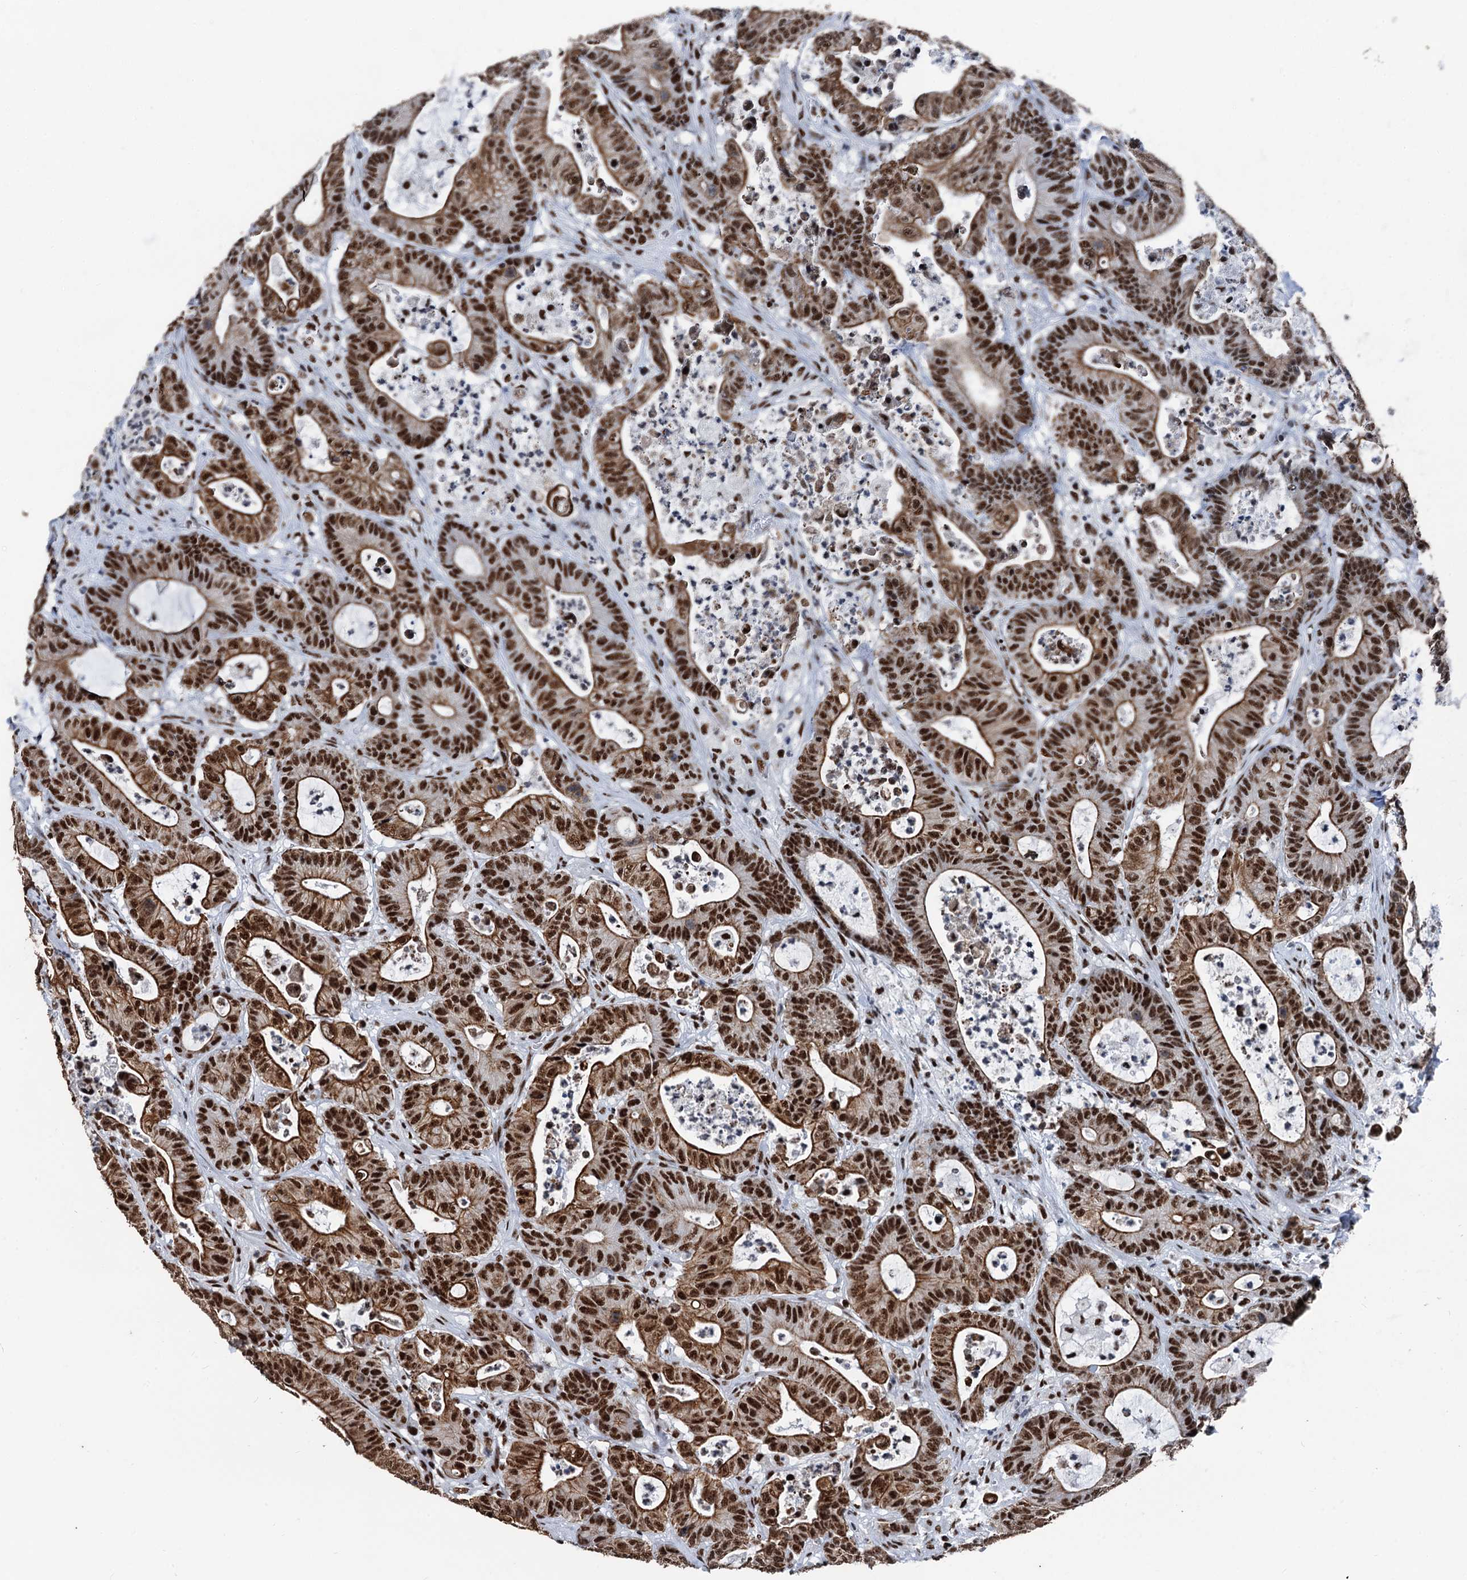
{"staining": {"intensity": "strong", "quantity": ">75%", "location": "nuclear"}, "tissue": "colorectal cancer", "cell_type": "Tumor cells", "image_type": "cancer", "snomed": [{"axis": "morphology", "description": "Adenocarcinoma, NOS"}, {"axis": "topography", "description": "Colon"}], "caption": "The micrograph displays immunohistochemical staining of colorectal adenocarcinoma. There is strong nuclear expression is present in about >75% of tumor cells.", "gene": "DDX23", "patient": {"sex": "female", "age": 84}}